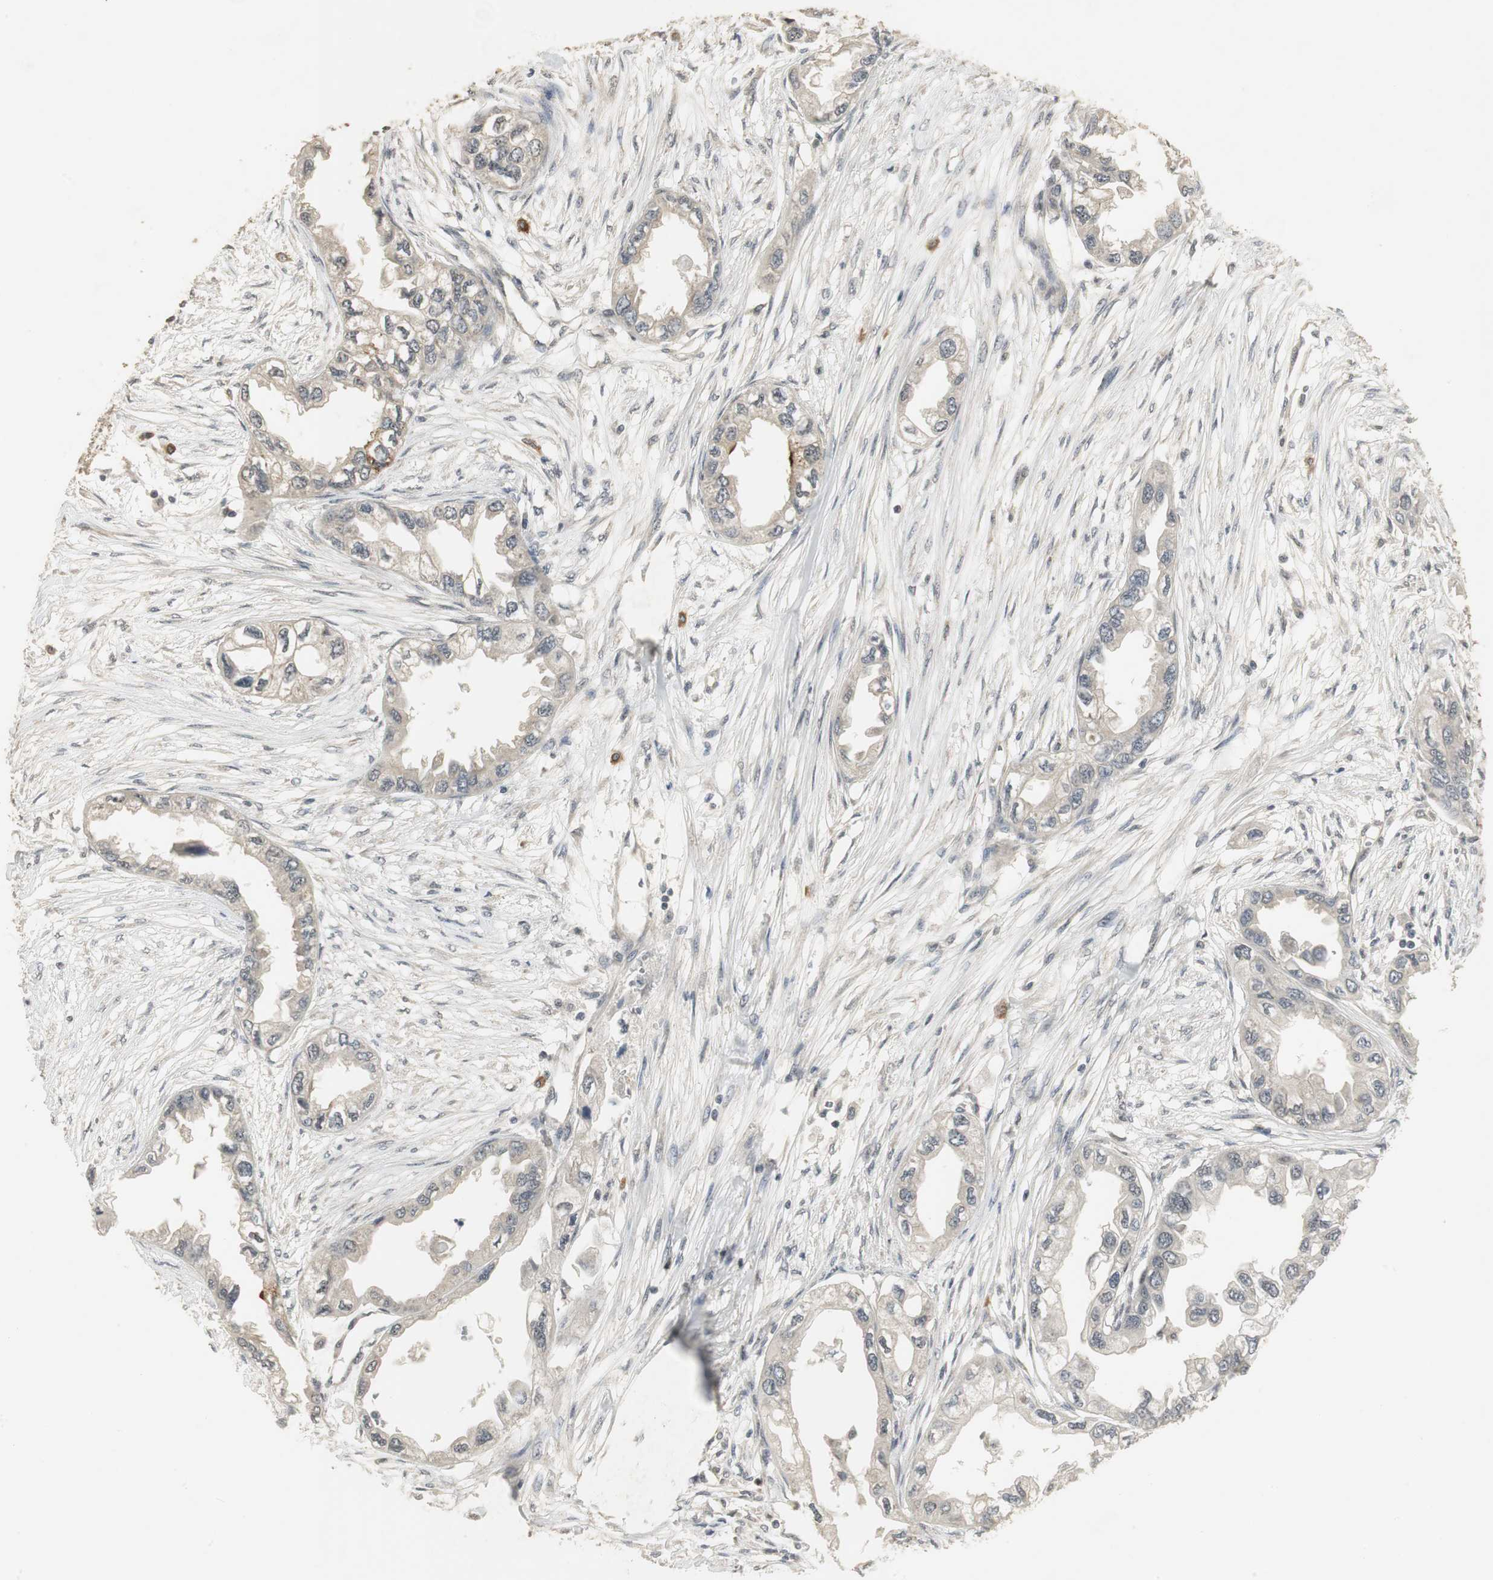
{"staining": {"intensity": "weak", "quantity": "<25%", "location": "cytoplasmic/membranous"}, "tissue": "endometrial cancer", "cell_type": "Tumor cells", "image_type": "cancer", "snomed": [{"axis": "morphology", "description": "Adenocarcinoma, NOS"}, {"axis": "topography", "description": "Endometrium"}], "caption": "The image displays no significant positivity in tumor cells of adenocarcinoma (endometrial). The staining was performed using DAB to visualize the protein expression in brown, while the nuclei were stained in blue with hematoxylin (Magnification: 20x).", "gene": "ELOA", "patient": {"sex": "female", "age": 67}}